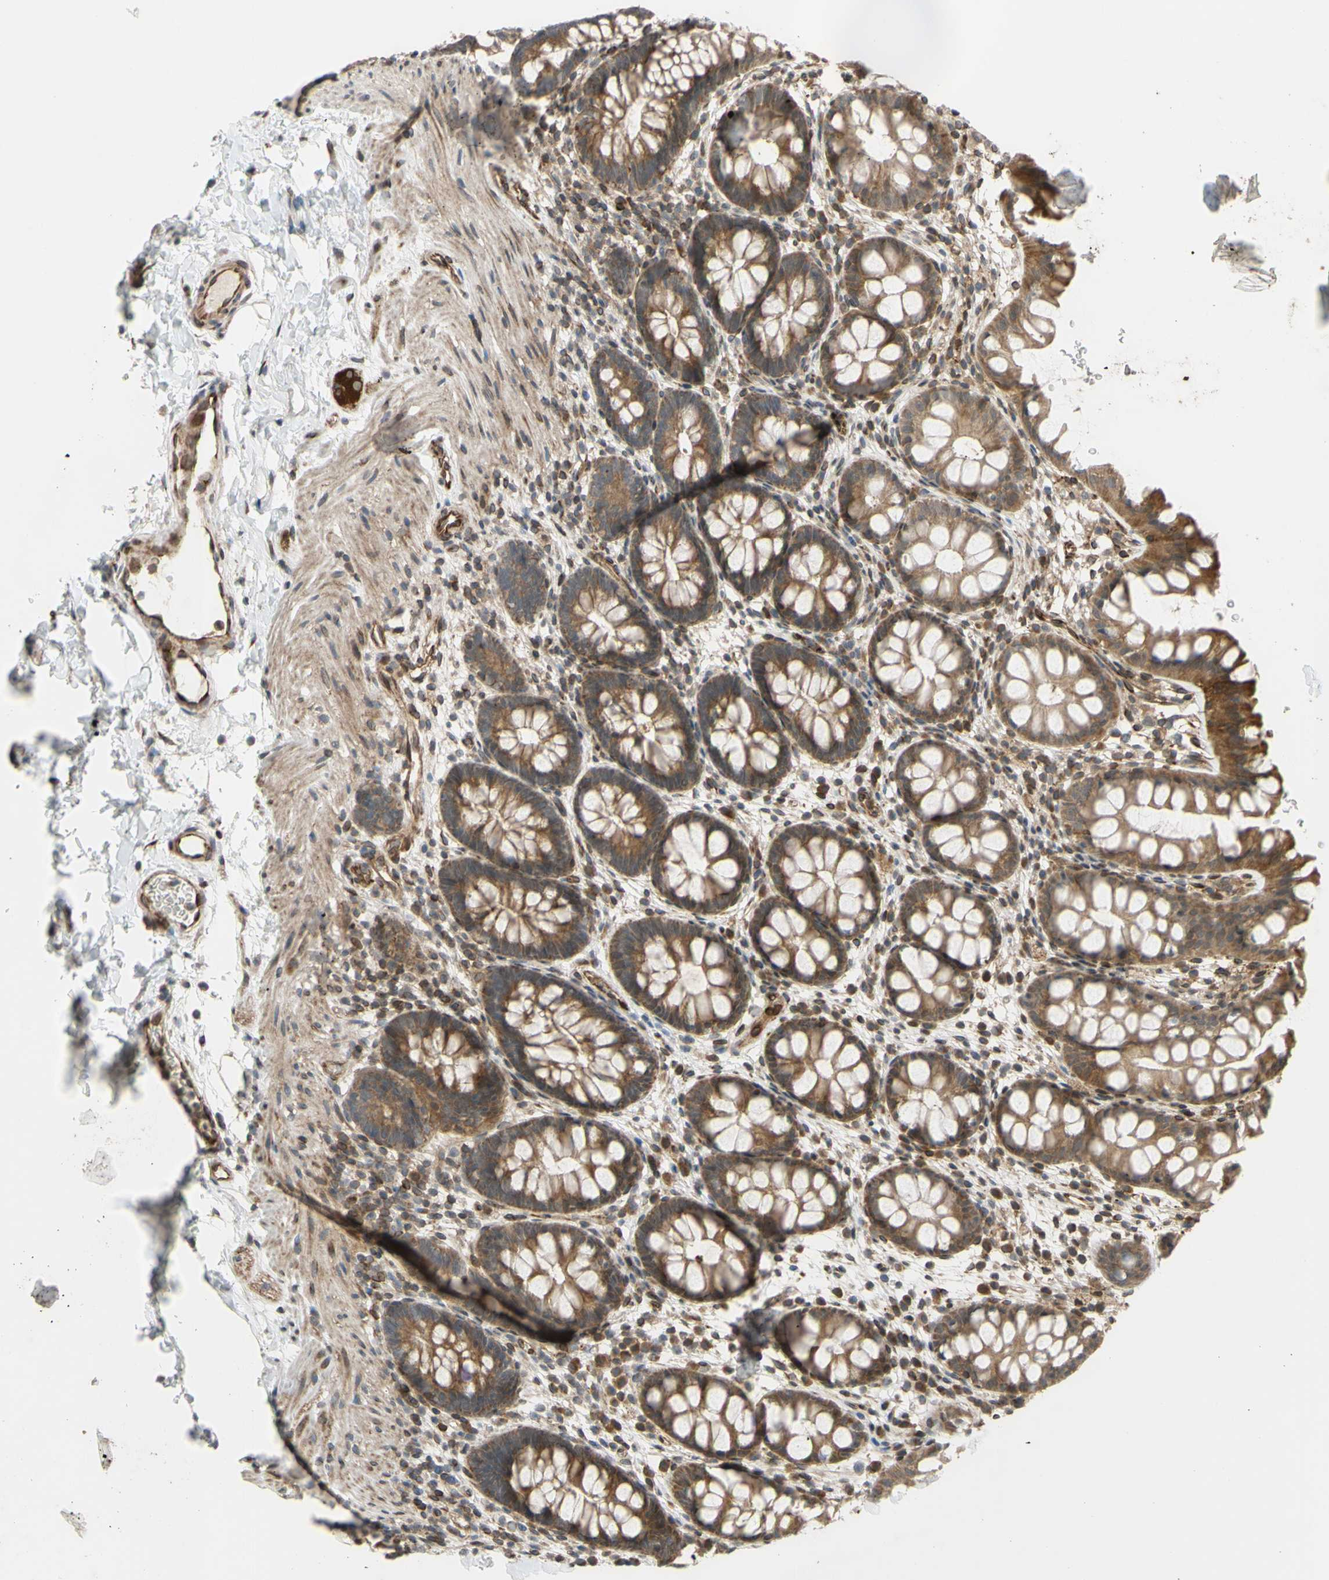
{"staining": {"intensity": "moderate", "quantity": ">75%", "location": "cytoplasmic/membranous"}, "tissue": "rectum", "cell_type": "Glandular cells", "image_type": "normal", "snomed": [{"axis": "morphology", "description": "Normal tissue, NOS"}, {"axis": "topography", "description": "Rectum"}], "caption": "Immunohistochemical staining of normal rectum reveals moderate cytoplasmic/membranous protein staining in about >75% of glandular cells. The staining was performed using DAB (3,3'-diaminobenzidine), with brown indicating positive protein expression. Nuclei are stained blue with hematoxylin.", "gene": "PRAF2", "patient": {"sex": "female", "age": 24}}